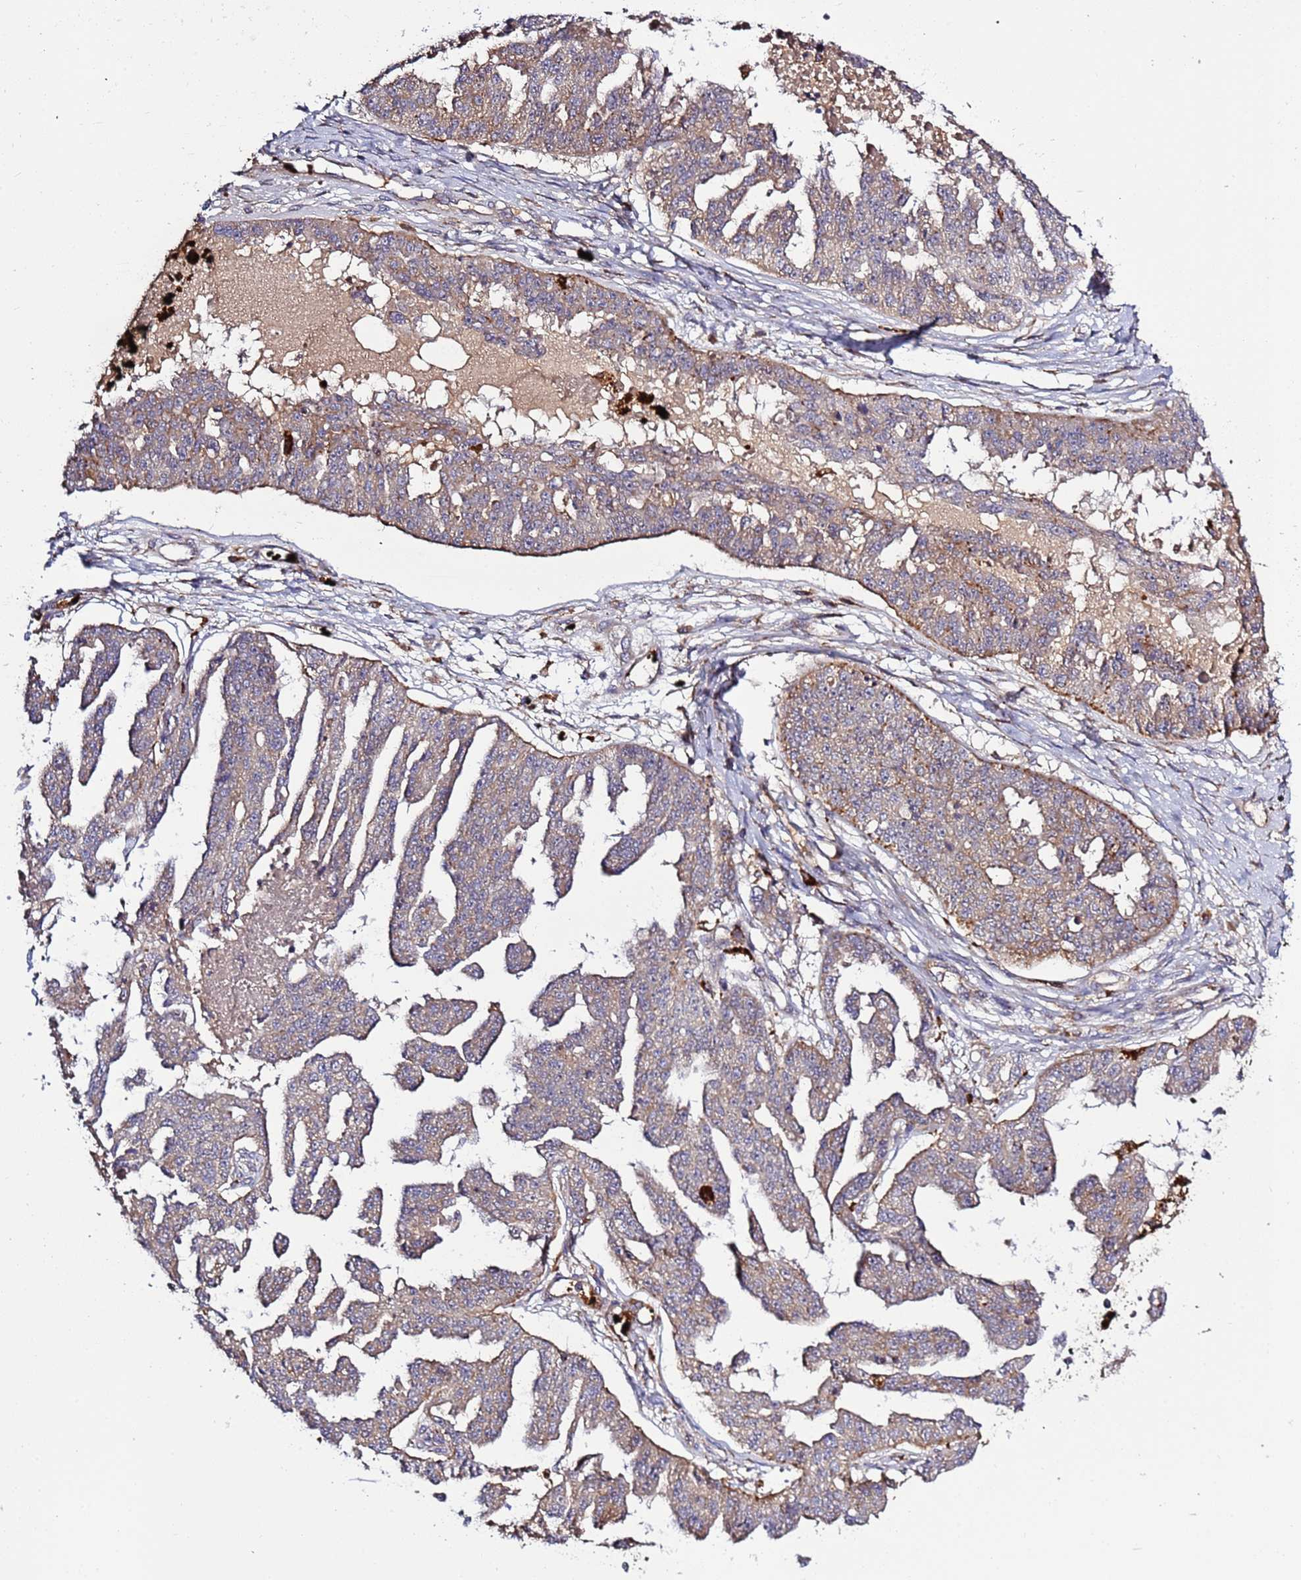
{"staining": {"intensity": "weak", "quantity": ">75%", "location": "cytoplasmic/membranous"}, "tissue": "ovarian cancer", "cell_type": "Tumor cells", "image_type": "cancer", "snomed": [{"axis": "morphology", "description": "Cystadenocarcinoma, serous, NOS"}, {"axis": "topography", "description": "Ovary"}], "caption": "Protein staining exhibits weak cytoplasmic/membranous expression in about >75% of tumor cells in ovarian cancer.", "gene": "VPS36", "patient": {"sex": "female", "age": 58}}